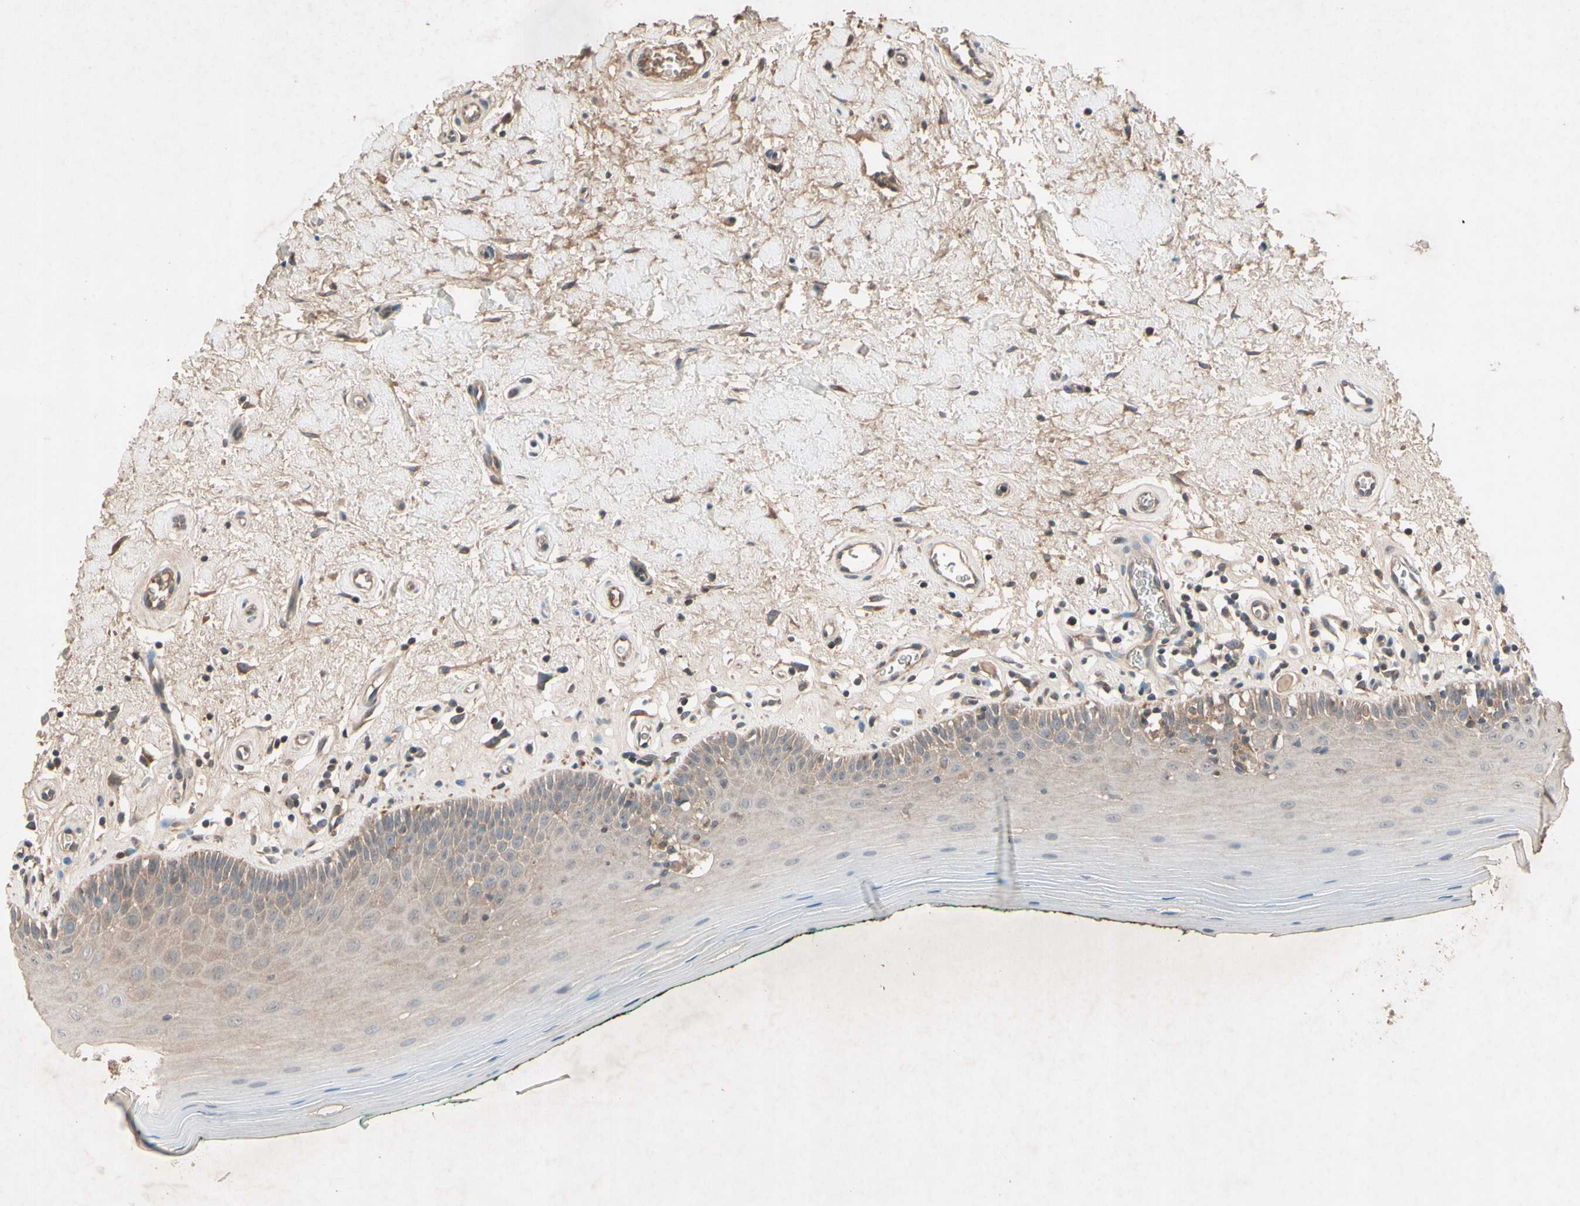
{"staining": {"intensity": "weak", "quantity": ">75%", "location": "cytoplasmic/membranous"}, "tissue": "oral mucosa", "cell_type": "Squamous epithelial cells", "image_type": "normal", "snomed": [{"axis": "morphology", "description": "Normal tissue, NOS"}, {"axis": "topography", "description": "Skeletal muscle"}, {"axis": "topography", "description": "Oral tissue"}], "caption": "A brown stain shows weak cytoplasmic/membranous staining of a protein in squamous epithelial cells of benign human oral mucosa. (brown staining indicates protein expression, while blue staining denotes nuclei).", "gene": "NSF", "patient": {"sex": "male", "age": 58}}